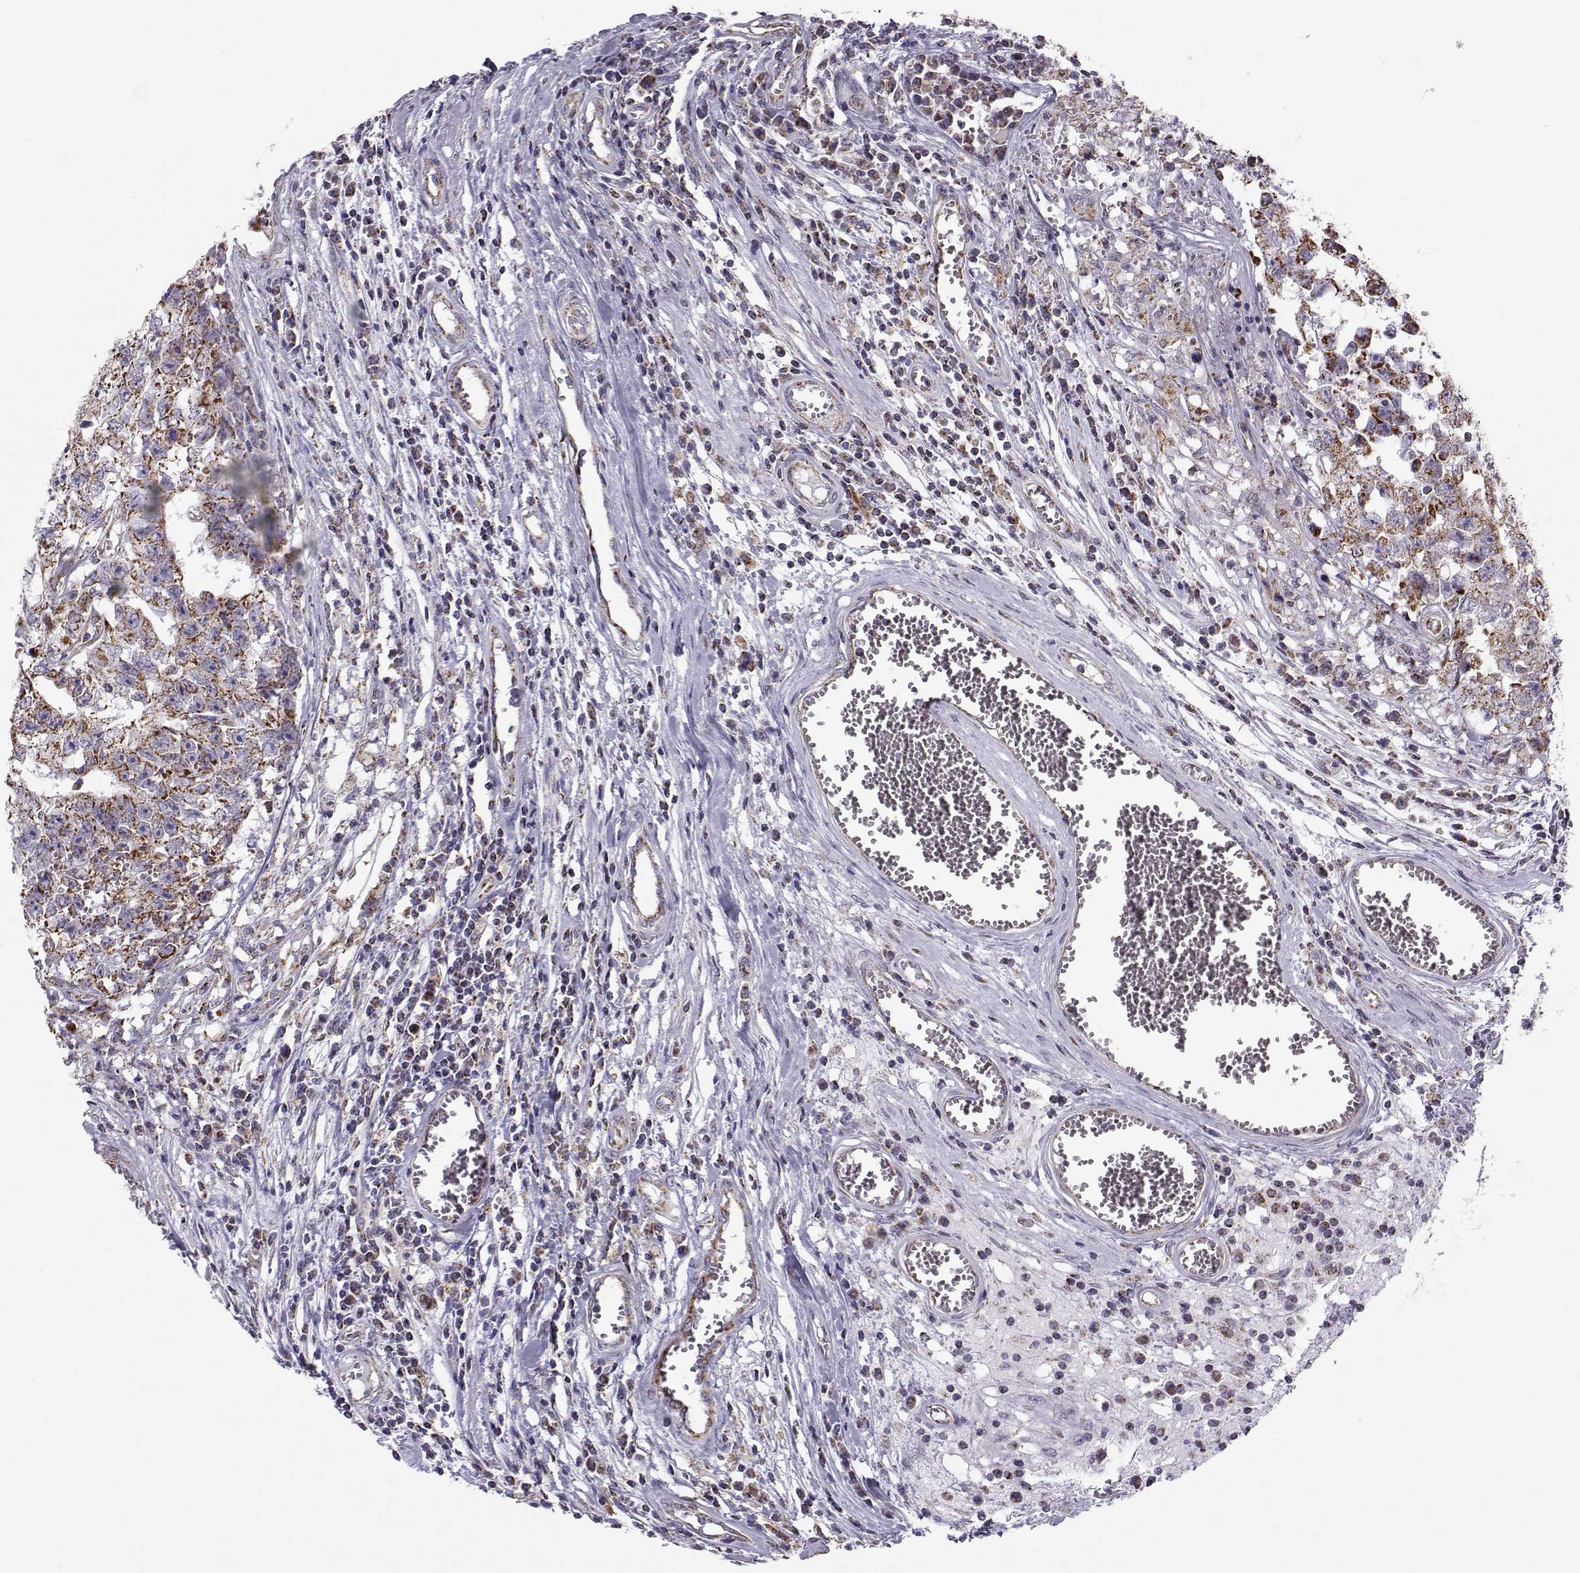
{"staining": {"intensity": "strong", "quantity": ">75%", "location": "cytoplasmic/membranous"}, "tissue": "testis cancer", "cell_type": "Tumor cells", "image_type": "cancer", "snomed": [{"axis": "morphology", "description": "Carcinoma, Embryonal, NOS"}, {"axis": "topography", "description": "Testis"}], "caption": "This is a histology image of immunohistochemistry staining of testis cancer (embryonal carcinoma), which shows strong positivity in the cytoplasmic/membranous of tumor cells.", "gene": "NECAB3", "patient": {"sex": "male", "age": 36}}